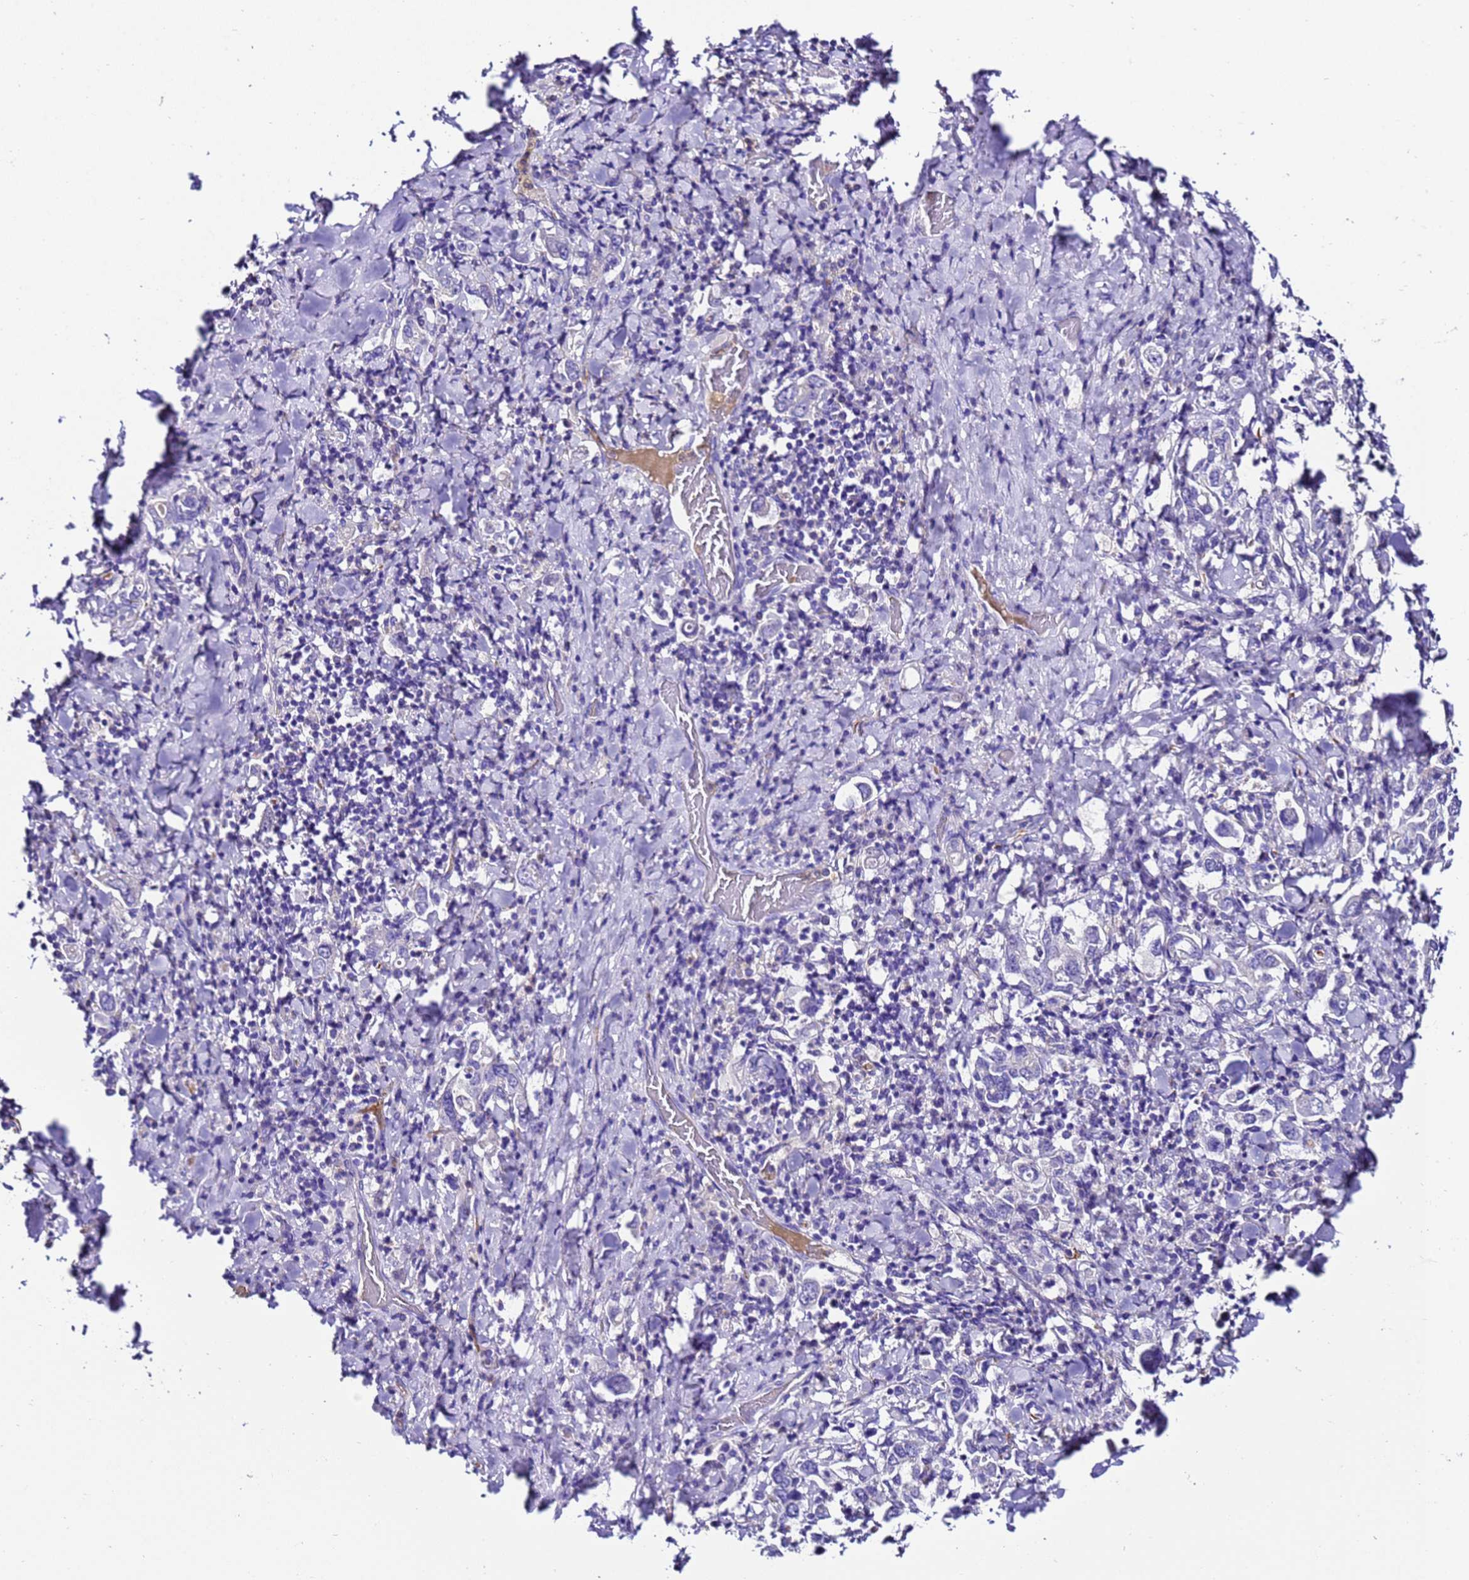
{"staining": {"intensity": "negative", "quantity": "none", "location": "none"}, "tissue": "stomach cancer", "cell_type": "Tumor cells", "image_type": "cancer", "snomed": [{"axis": "morphology", "description": "Adenocarcinoma, NOS"}, {"axis": "topography", "description": "Stomach, upper"}], "caption": "Immunohistochemical staining of stomach adenocarcinoma reveals no significant positivity in tumor cells.", "gene": "UGT2A1", "patient": {"sex": "male", "age": 62}}